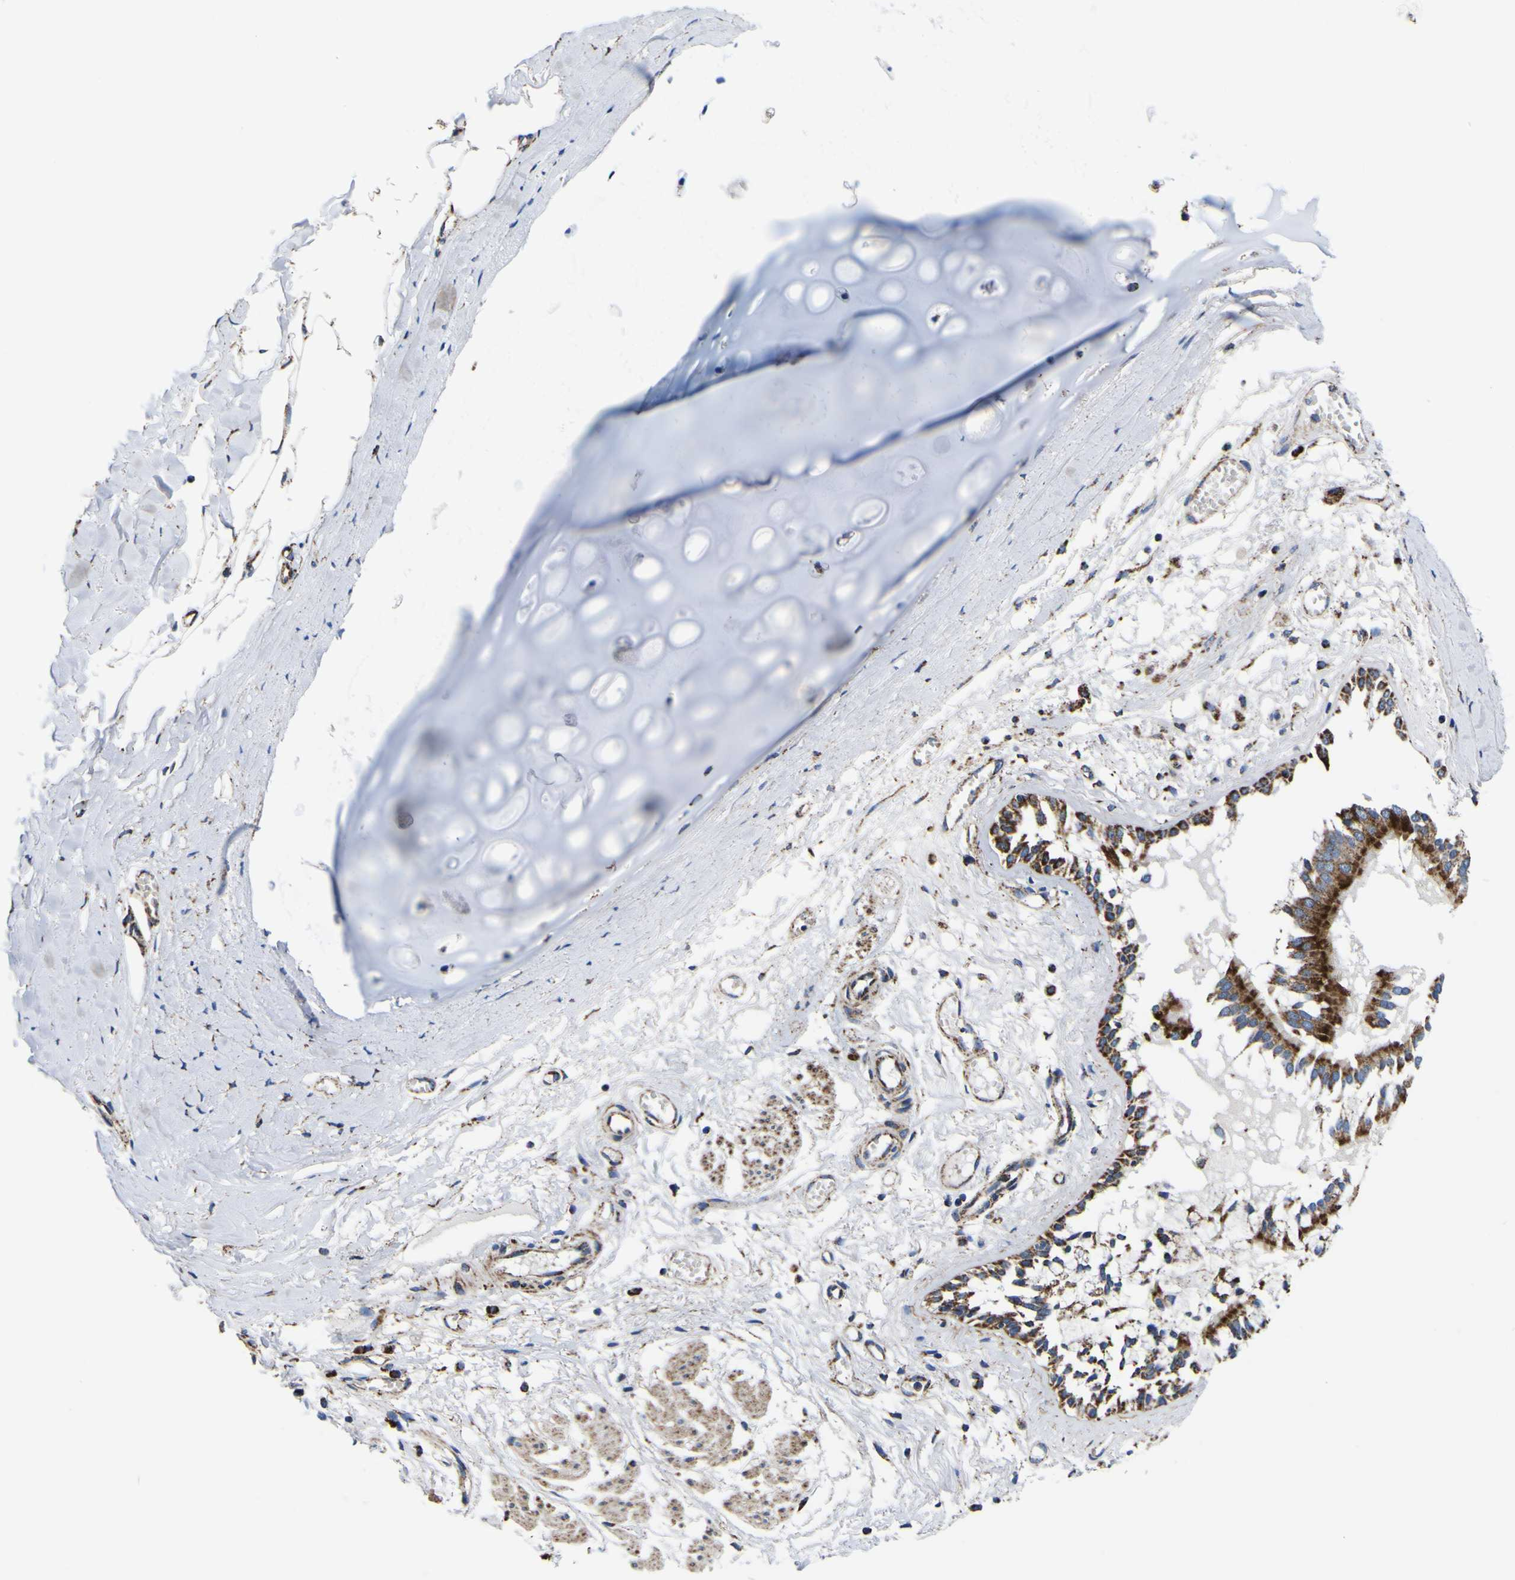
{"staining": {"intensity": "strong", "quantity": ">75%", "location": "cytoplasmic/membranous"}, "tissue": "bronchus", "cell_type": "Respiratory epithelial cells", "image_type": "normal", "snomed": [{"axis": "morphology", "description": "Normal tissue, NOS"}, {"axis": "morphology", "description": "Inflammation, NOS"}, {"axis": "topography", "description": "Cartilage tissue"}, {"axis": "topography", "description": "Lung"}], "caption": "This is a micrograph of immunohistochemistry staining of normal bronchus, which shows strong positivity in the cytoplasmic/membranous of respiratory epithelial cells.", "gene": "PTRH2", "patient": {"sex": "male", "age": 71}}